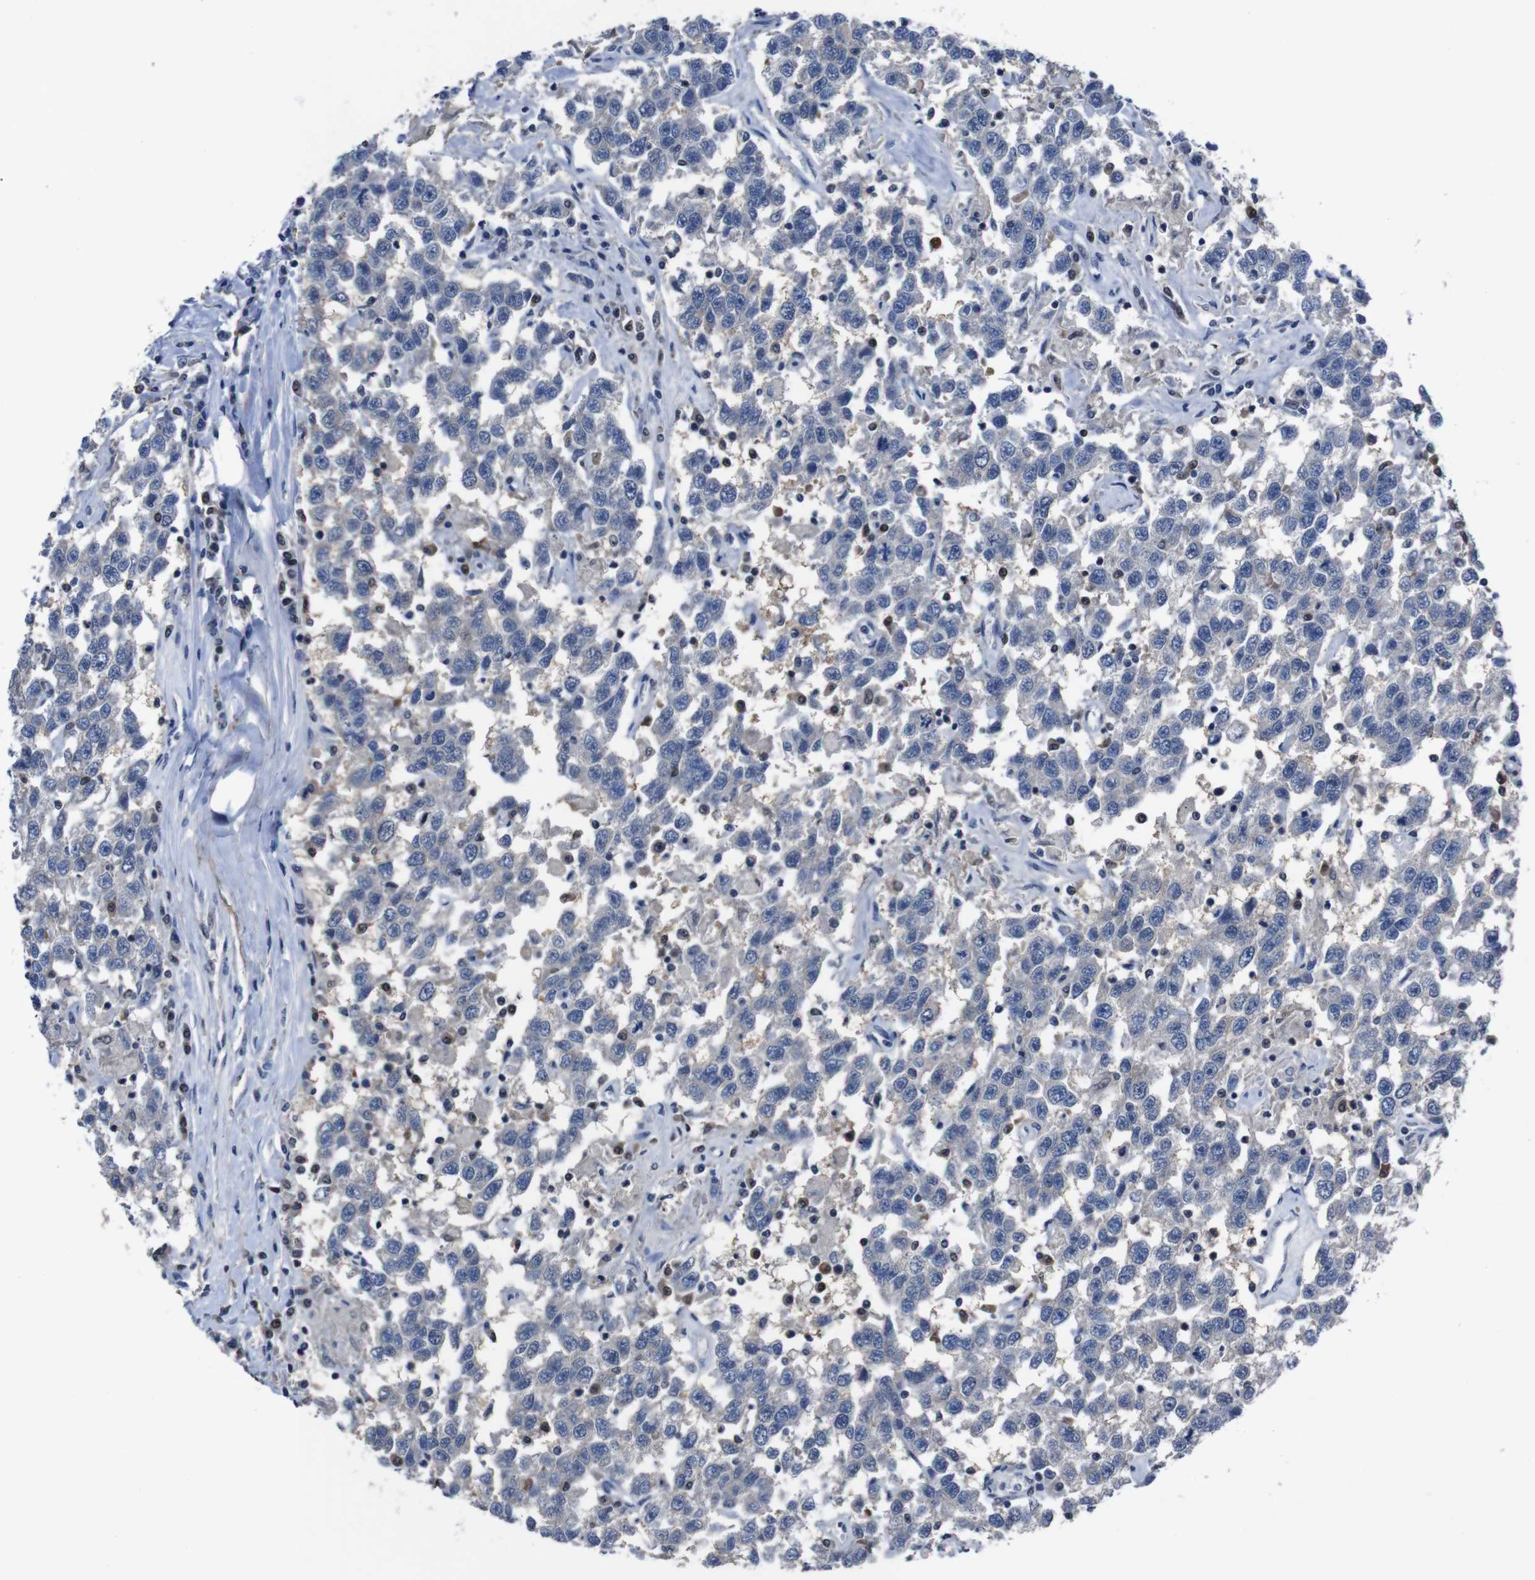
{"staining": {"intensity": "negative", "quantity": "none", "location": "none"}, "tissue": "testis cancer", "cell_type": "Tumor cells", "image_type": "cancer", "snomed": [{"axis": "morphology", "description": "Seminoma, NOS"}, {"axis": "topography", "description": "Testis"}], "caption": "DAB immunohistochemical staining of human testis cancer demonstrates no significant staining in tumor cells.", "gene": "SEMA4B", "patient": {"sex": "male", "age": 41}}